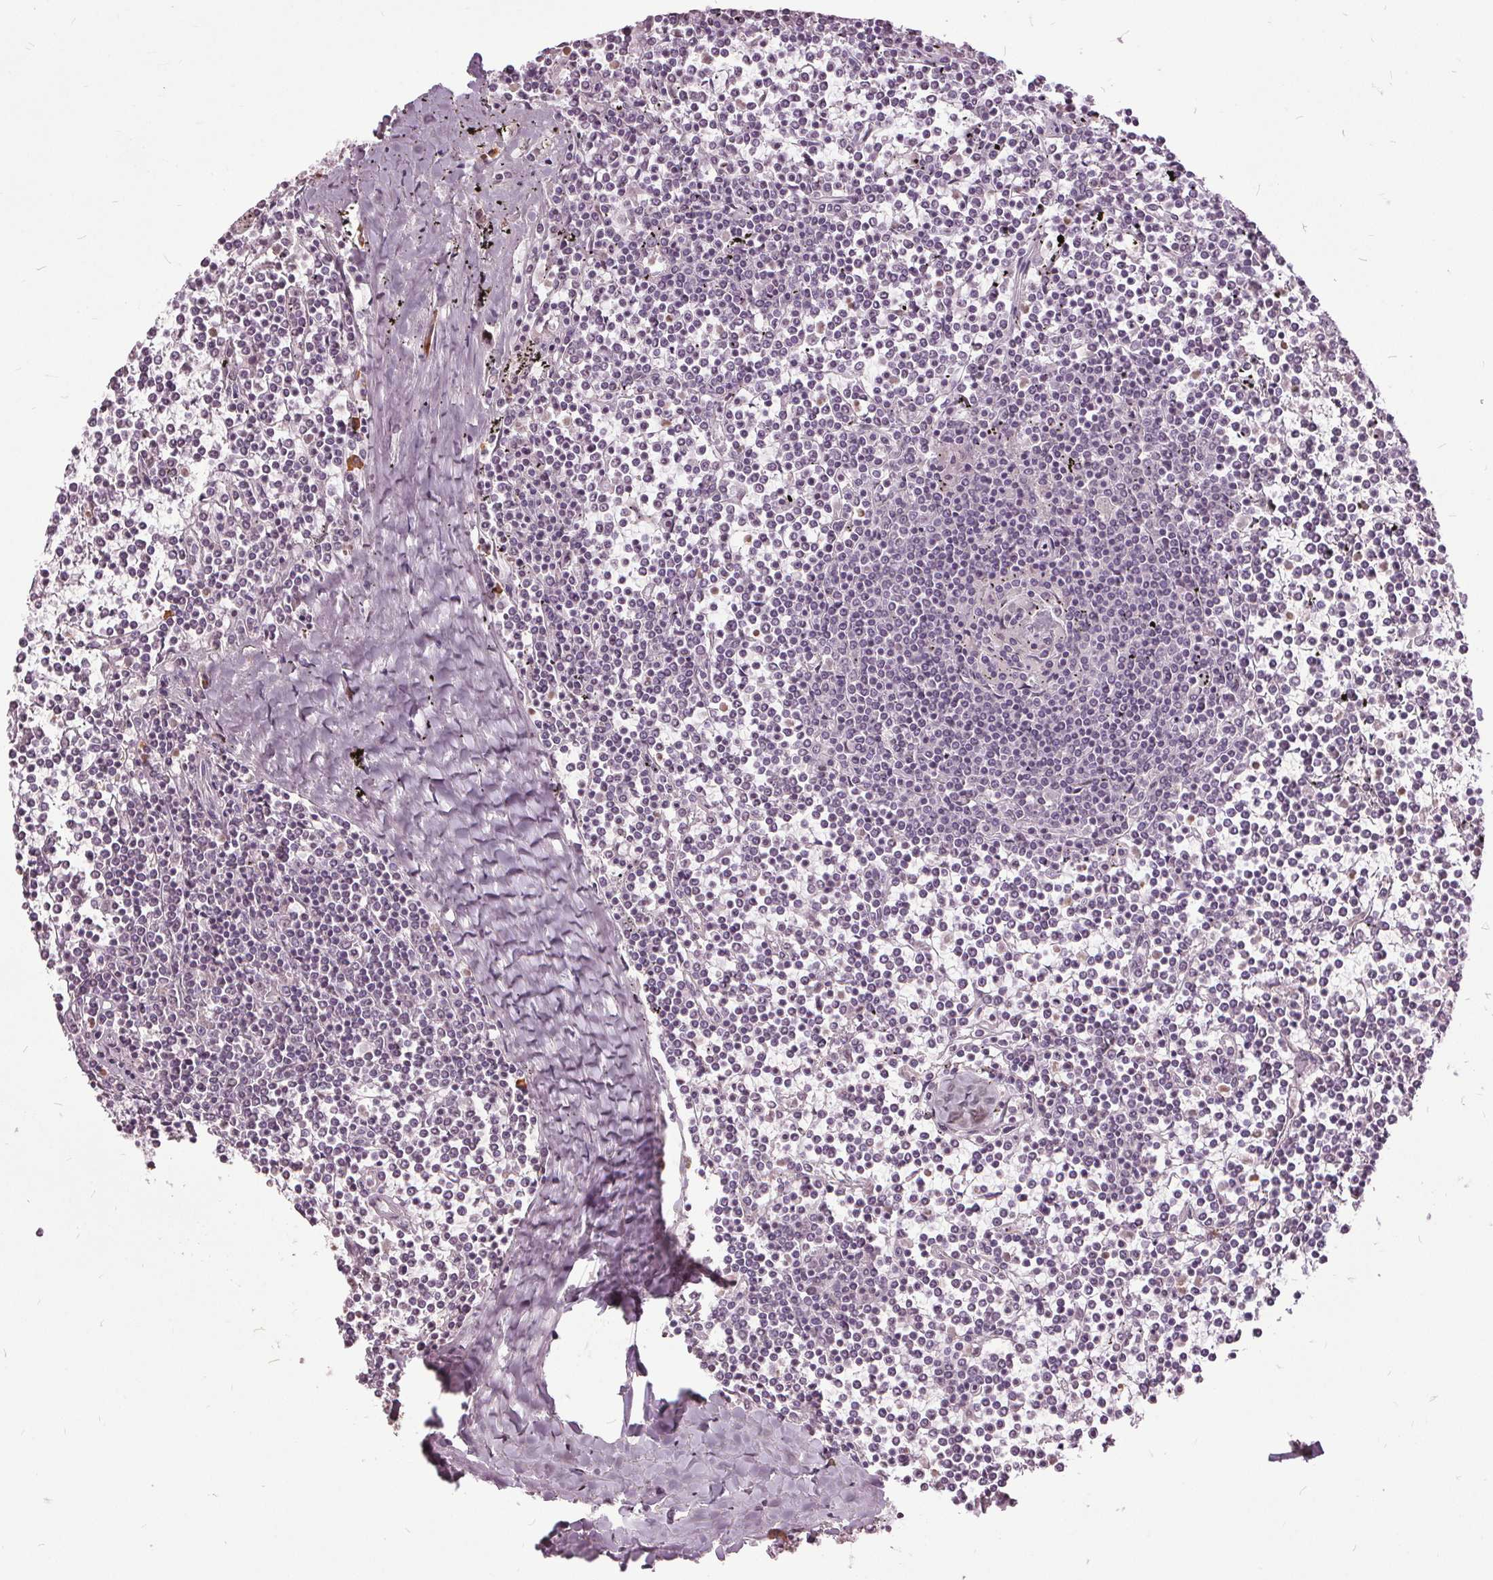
{"staining": {"intensity": "negative", "quantity": "none", "location": "none"}, "tissue": "lymphoma", "cell_type": "Tumor cells", "image_type": "cancer", "snomed": [{"axis": "morphology", "description": "Malignant lymphoma, non-Hodgkin's type, Low grade"}, {"axis": "topography", "description": "Spleen"}], "caption": "Photomicrograph shows no protein positivity in tumor cells of lymphoma tissue.", "gene": "CXCL16", "patient": {"sex": "female", "age": 19}}